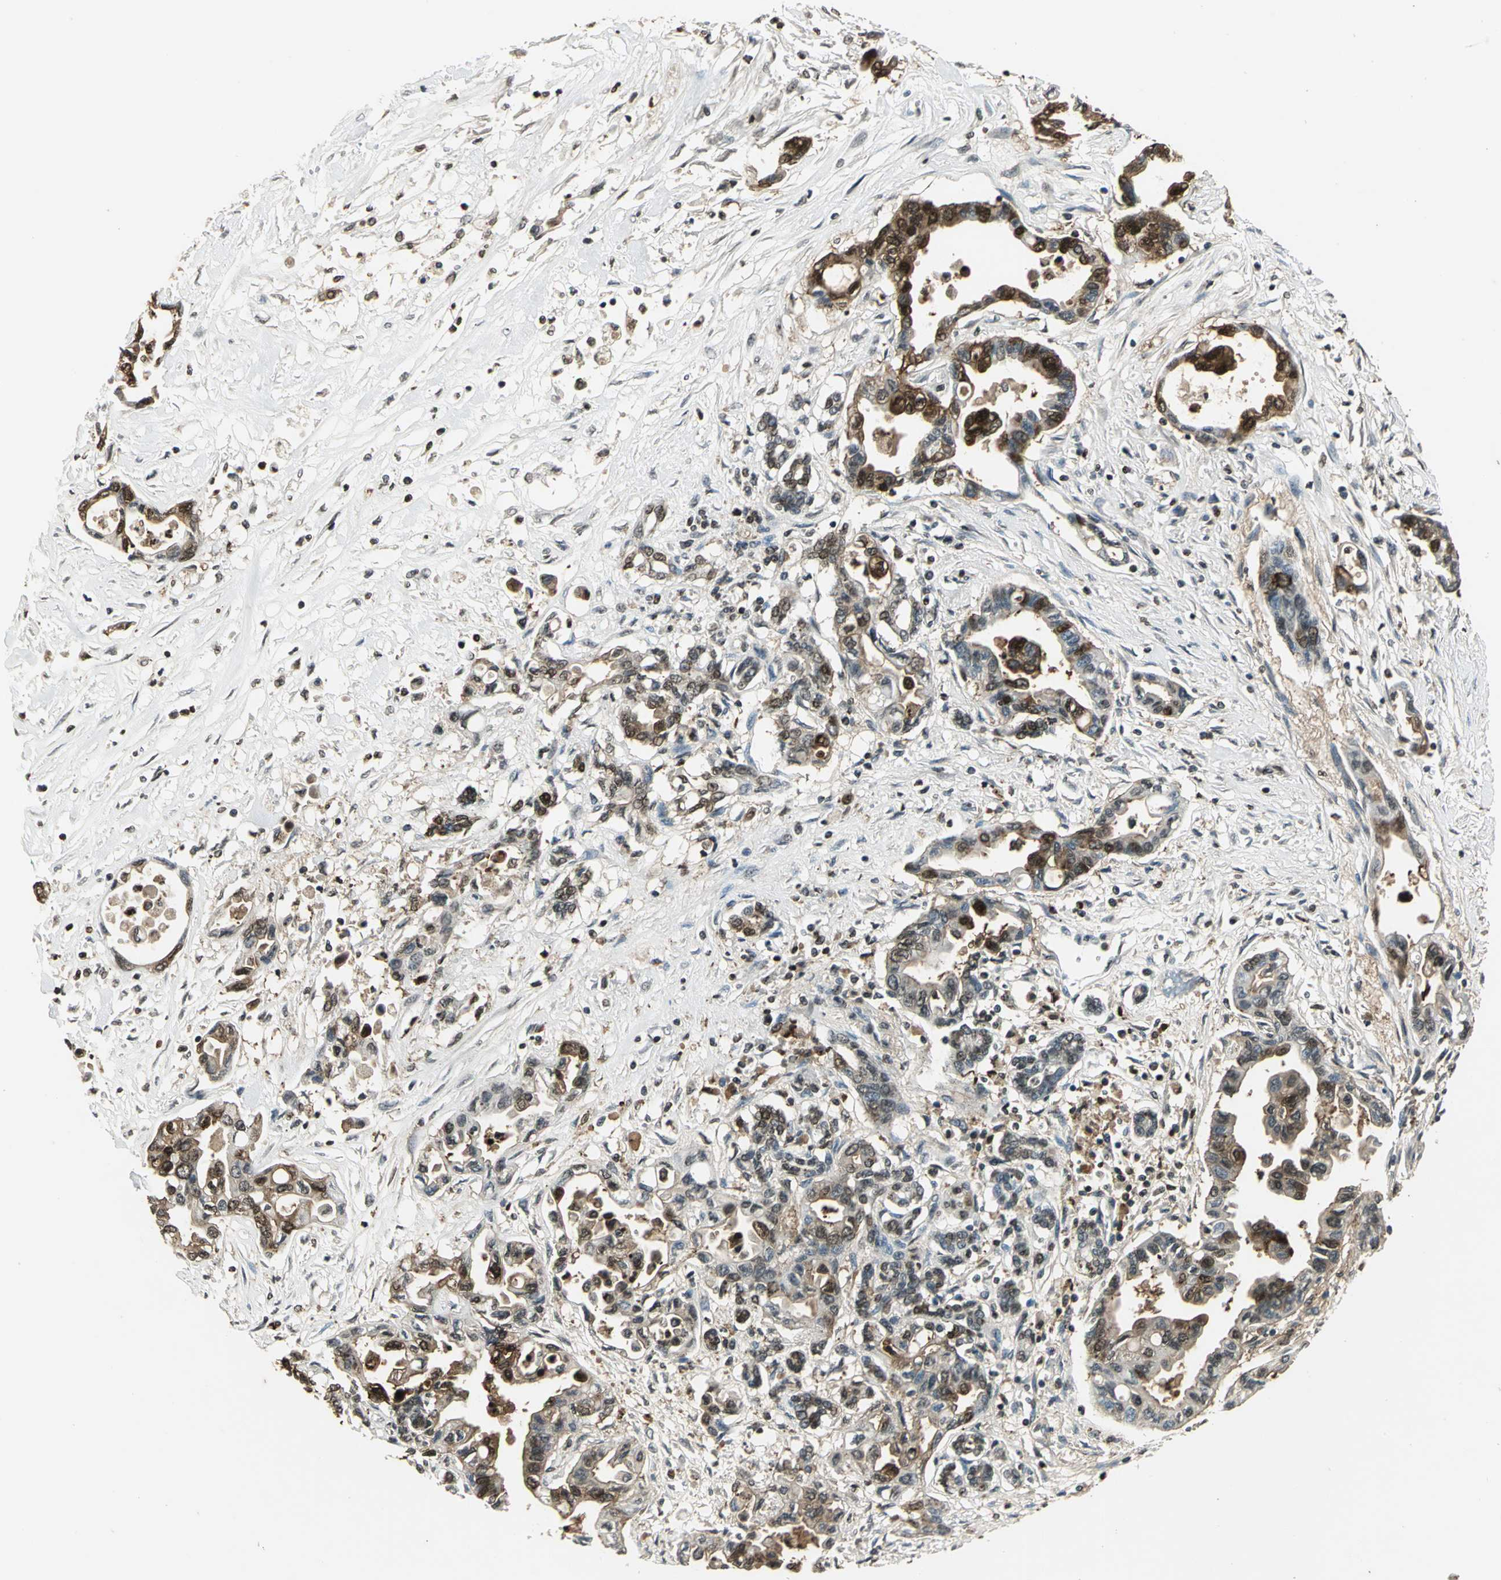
{"staining": {"intensity": "strong", "quantity": ">75%", "location": "cytoplasmic/membranous,nuclear"}, "tissue": "pancreatic cancer", "cell_type": "Tumor cells", "image_type": "cancer", "snomed": [{"axis": "morphology", "description": "Adenocarcinoma, NOS"}, {"axis": "topography", "description": "Pancreas"}], "caption": "Immunohistochemistry (IHC) histopathology image of human pancreatic cancer (adenocarcinoma) stained for a protein (brown), which reveals high levels of strong cytoplasmic/membranous and nuclear staining in approximately >75% of tumor cells.", "gene": "LGALS3", "patient": {"sex": "female", "age": 57}}